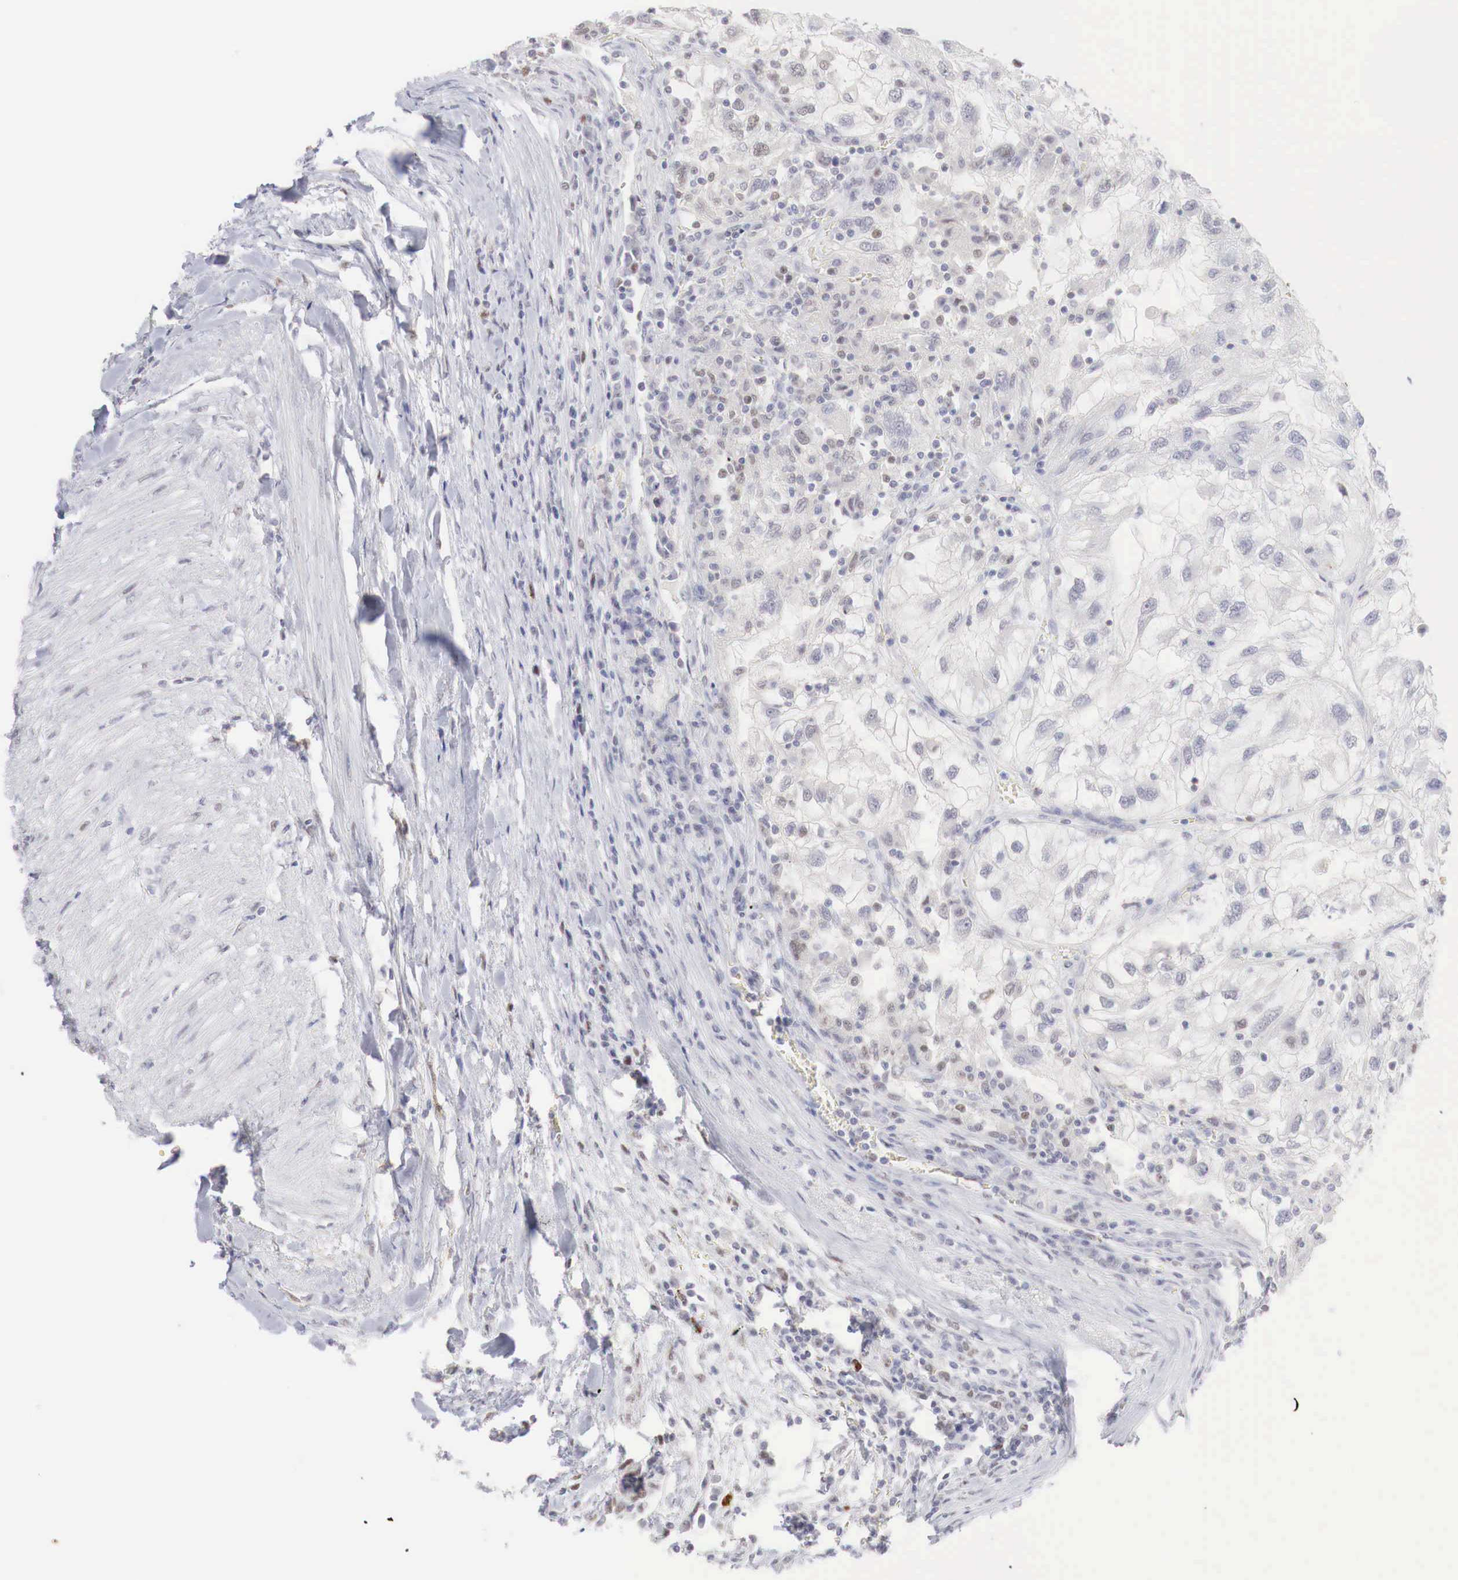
{"staining": {"intensity": "moderate", "quantity": ">75%", "location": "nuclear"}, "tissue": "renal cancer", "cell_type": "Tumor cells", "image_type": "cancer", "snomed": [{"axis": "morphology", "description": "Normal tissue, NOS"}, {"axis": "morphology", "description": "Adenocarcinoma, NOS"}, {"axis": "topography", "description": "Kidney"}], "caption": "Renal cancer stained for a protein (brown) displays moderate nuclear positive positivity in approximately >75% of tumor cells.", "gene": "FOXP2", "patient": {"sex": "male", "age": 71}}